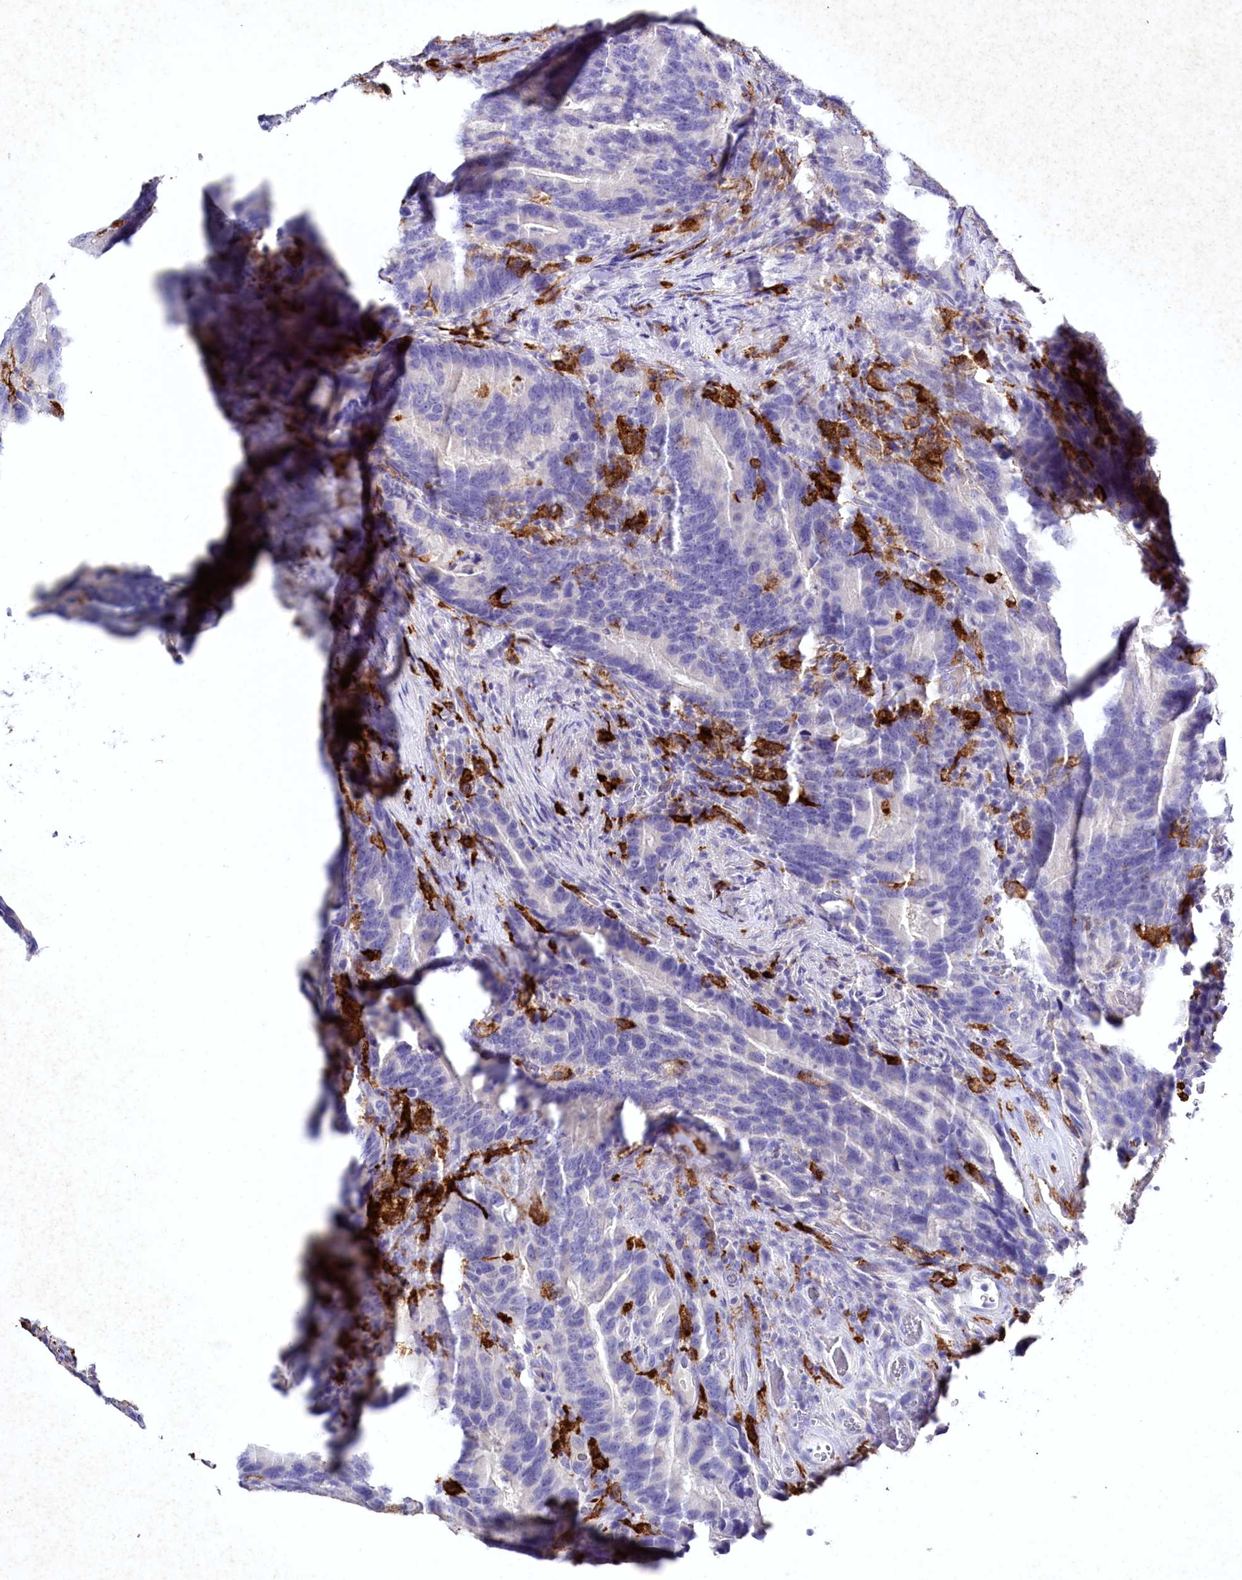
{"staining": {"intensity": "negative", "quantity": "none", "location": "none"}, "tissue": "colorectal cancer", "cell_type": "Tumor cells", "image_type": "cancer", "snomed": [{"axis": "morphology", "description": "Adenocarcinoma, NOS"}, {"axis": "topography", "description": "Colon"}], "caption": "An immunohistochemistry histopathology image of adenocarcinoma (colorectal) is shown. There is no staining in tumor cells of adenocarcinoma (colorectal).", "gene": "CLEC4M", "patient": {"sex": "female", "age": 66}}